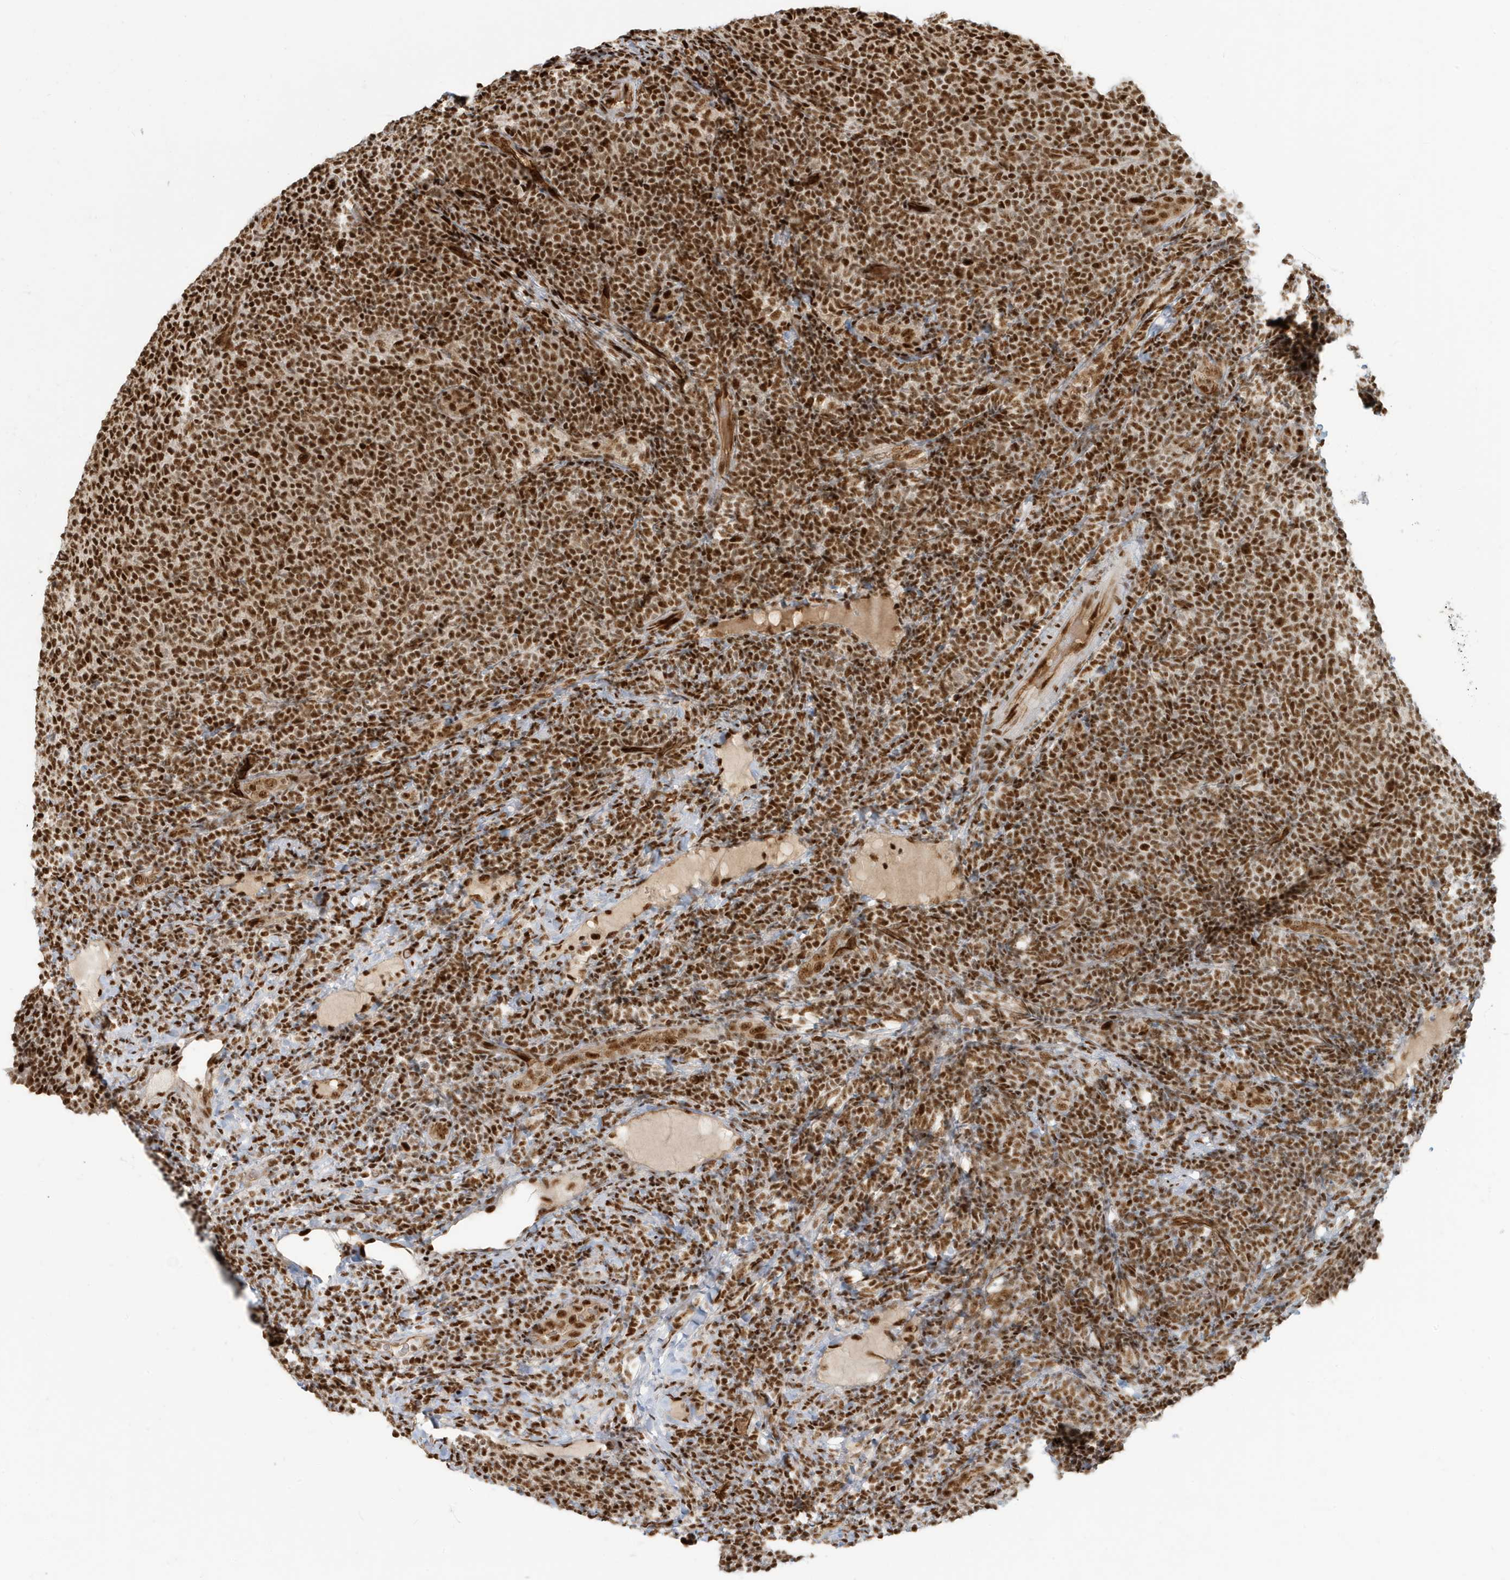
{"staining": {"intensity": "moderate", "quantity": ">75%", "location": "nuclear"}, "tissue": "lymphoma", "cell_type": "Tumor cells", "image_type": "cancer", "snomed": [{"axis": "morphology", "description": "Malignant lymphoma, non-Hodgkin's type, Low grade"}, {"axis": "topography", "description": "Lymph node"}], "caption": "Moderate nuclear staining is present in about >75% of tumor cells in low-grade malignant lymphoma, non-Hodgkin's type.", "gene": "CKS2", "patient": {"sex": "male", "age": 66}}